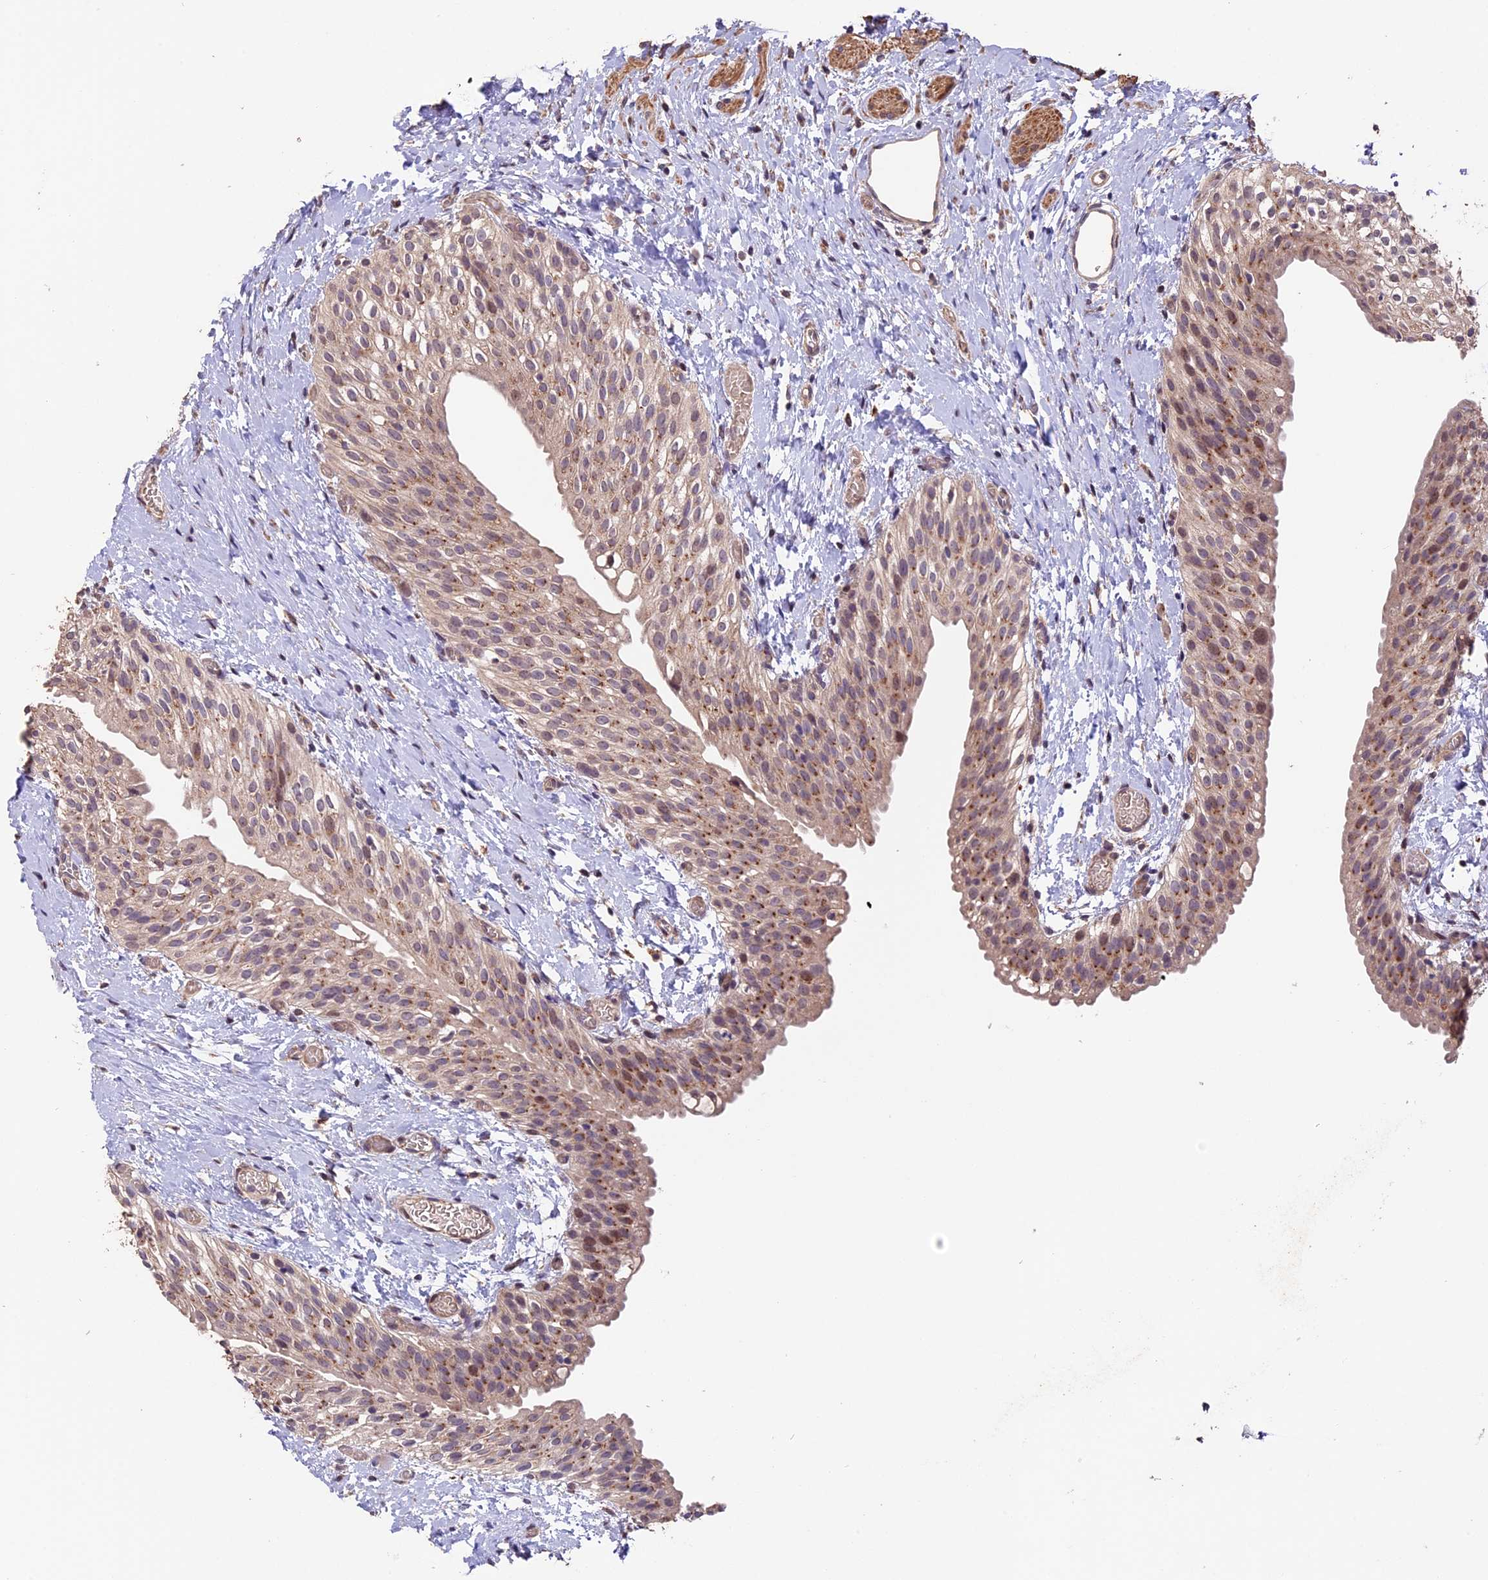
{"staining": {"intensity": "moderate", "quantity": ">75%", "location": "cytoplasmic/membranous"}, "tissue": "urinary bladder", "cell_type": "Urothelial cells", "image_type": "normal", "snomed": [{"axis": "morphology", "description": "Normal tissue, NOS"}, {"axis": "topography", "description": "Urinary bladder"}], "caption": "Unremarkable urinary bladder demonstrates moderate cytoplasmic/membranous expression in approximately >75% of urothelial cells, visualized by immunohistochemistry. (DAB (3,3'-diaminobenzidine) = brown stain, brightfield microscopy at high magnification).", "gene": "GNB5", "patient": {"sex": "male", "age": 1}}